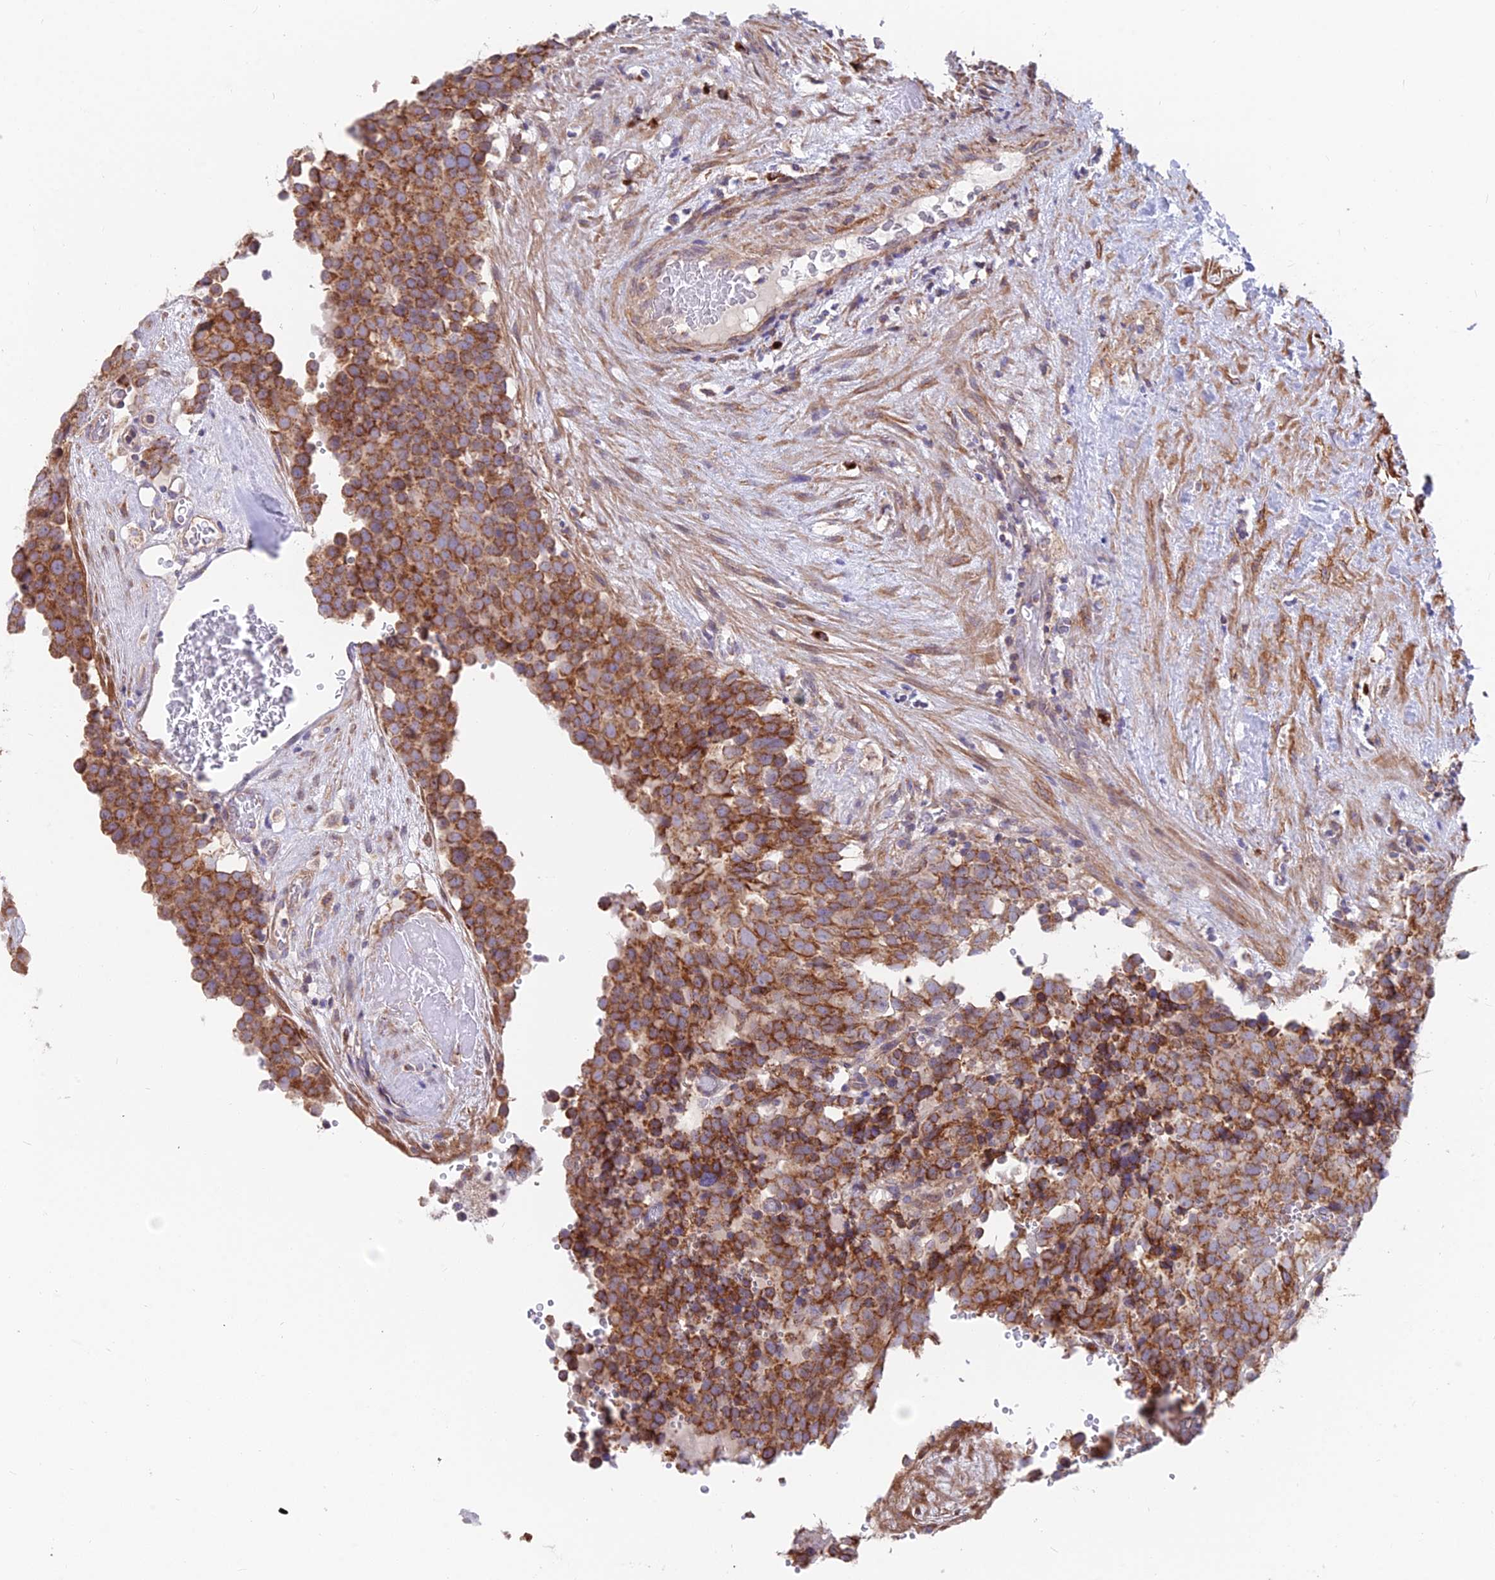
{"staining": {"intensity": "moderate", "quantity": ">75%", "location": "cytoplasmic/membranous"}, "tissue": "testis cancer", "cell_type": "Tumor cells", "image_type": "cancer", "snomed": [{"axis": "morphology", "description": "Seminoma, NOS"}, {"axis": "topography", "description": "Testis"}], "caption": "The micrograph displays a brown stain indicating the presence of a protein in the cytoplasmic/membranous of tumor cells in testis seminoma.", "gene": "TBC1D20", "patient": {"sex": "male", "age": 71}}